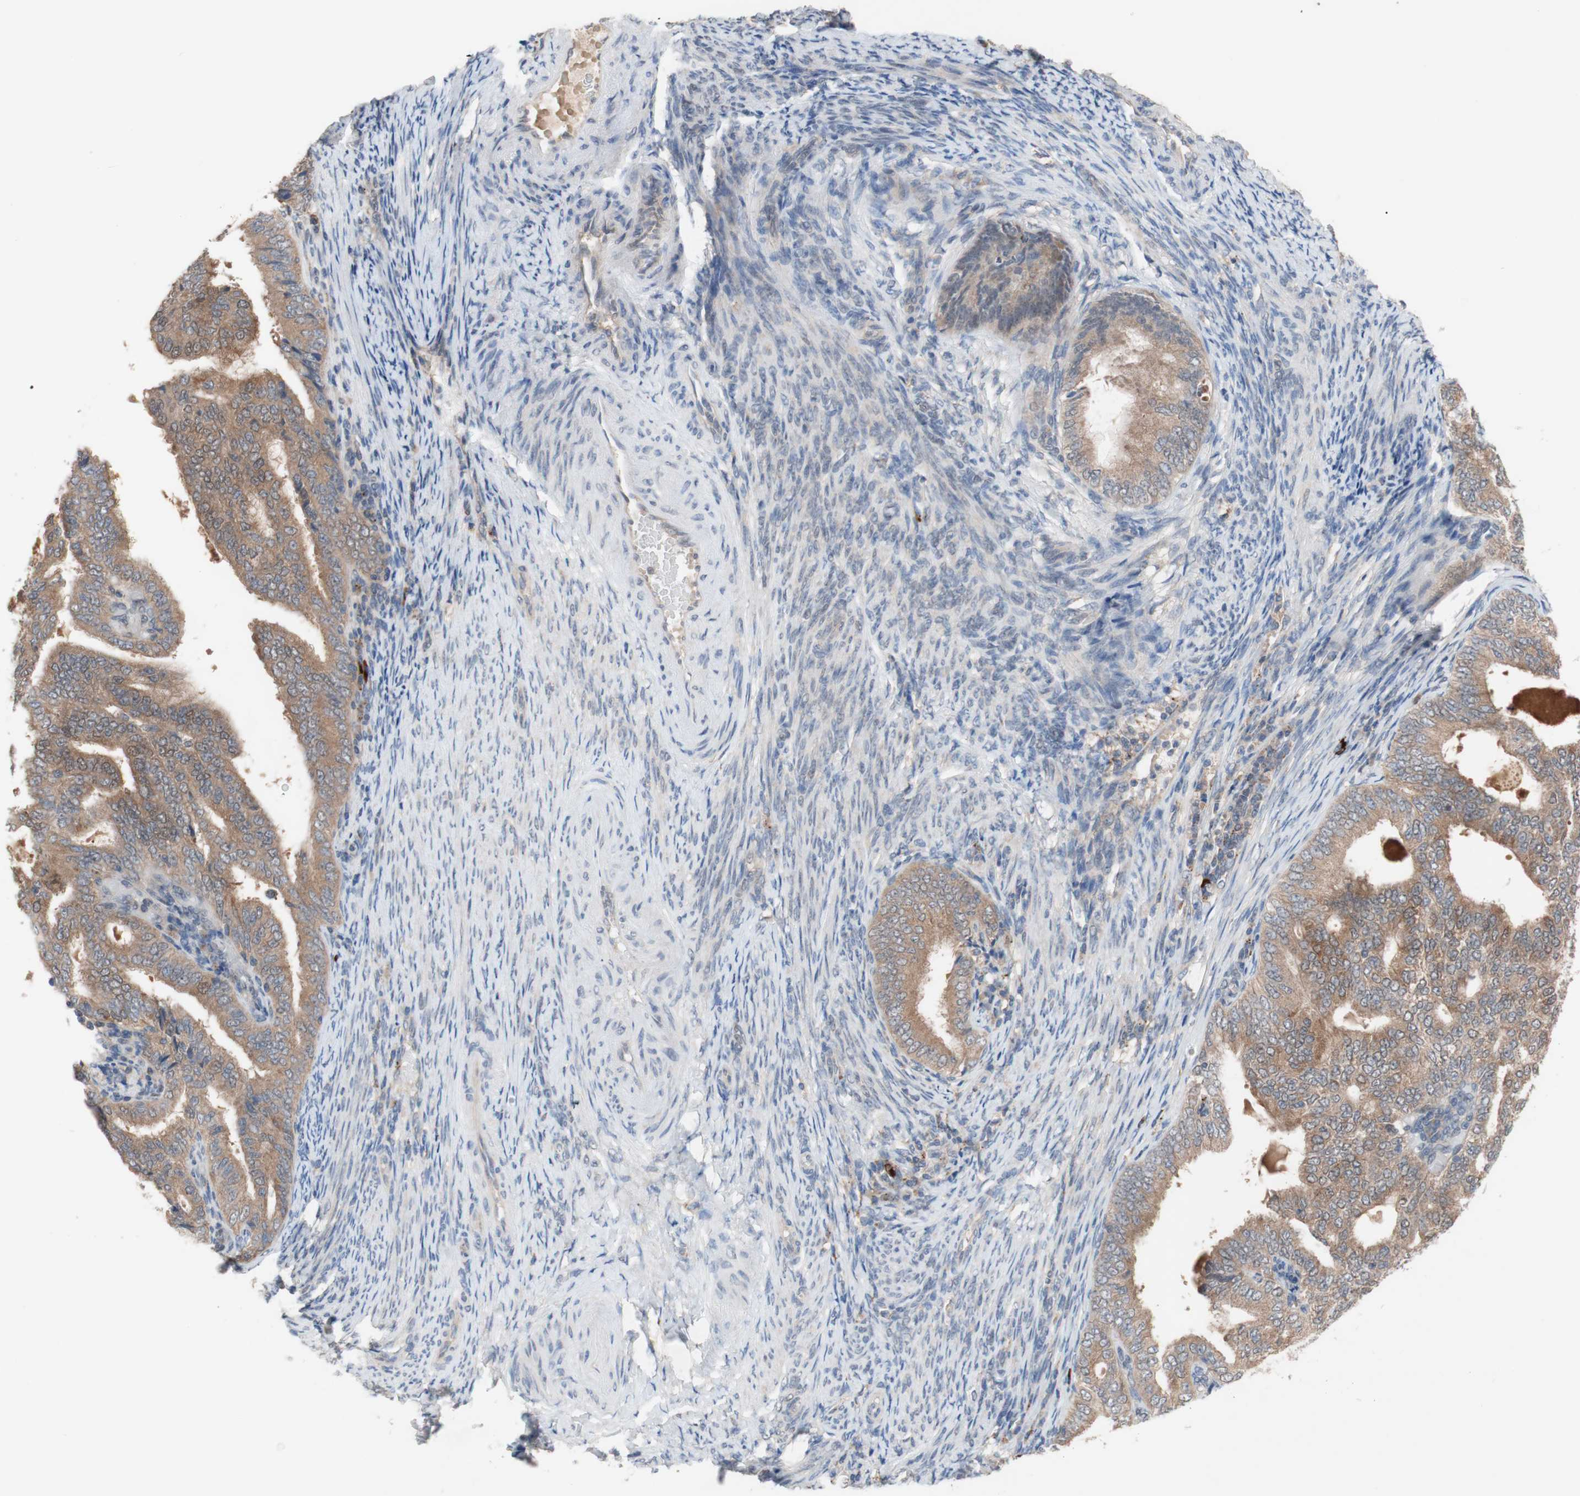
{"staining": {"intensity": "moderate", "quantity": ">75%", "location": "cytoplasmic/membranous"}, "tissue": "endometrial cancer", "cell_type": "Tumor cells", "image_type": "cancer", "snomed": [{"axis": "morphology", "description": "Adenocarcinoma, NOS"}, {"axis": "topography", "description": "Endometrium"}], "caption": "About >75% of tumor cells in endometrial cancer demonstrate moderate cytoplasmic/membranous protein positivity as visualized by brown immunohistochemical staining.", "gene": "PEX2", "patient": {"sex": "female", "age": 58}}